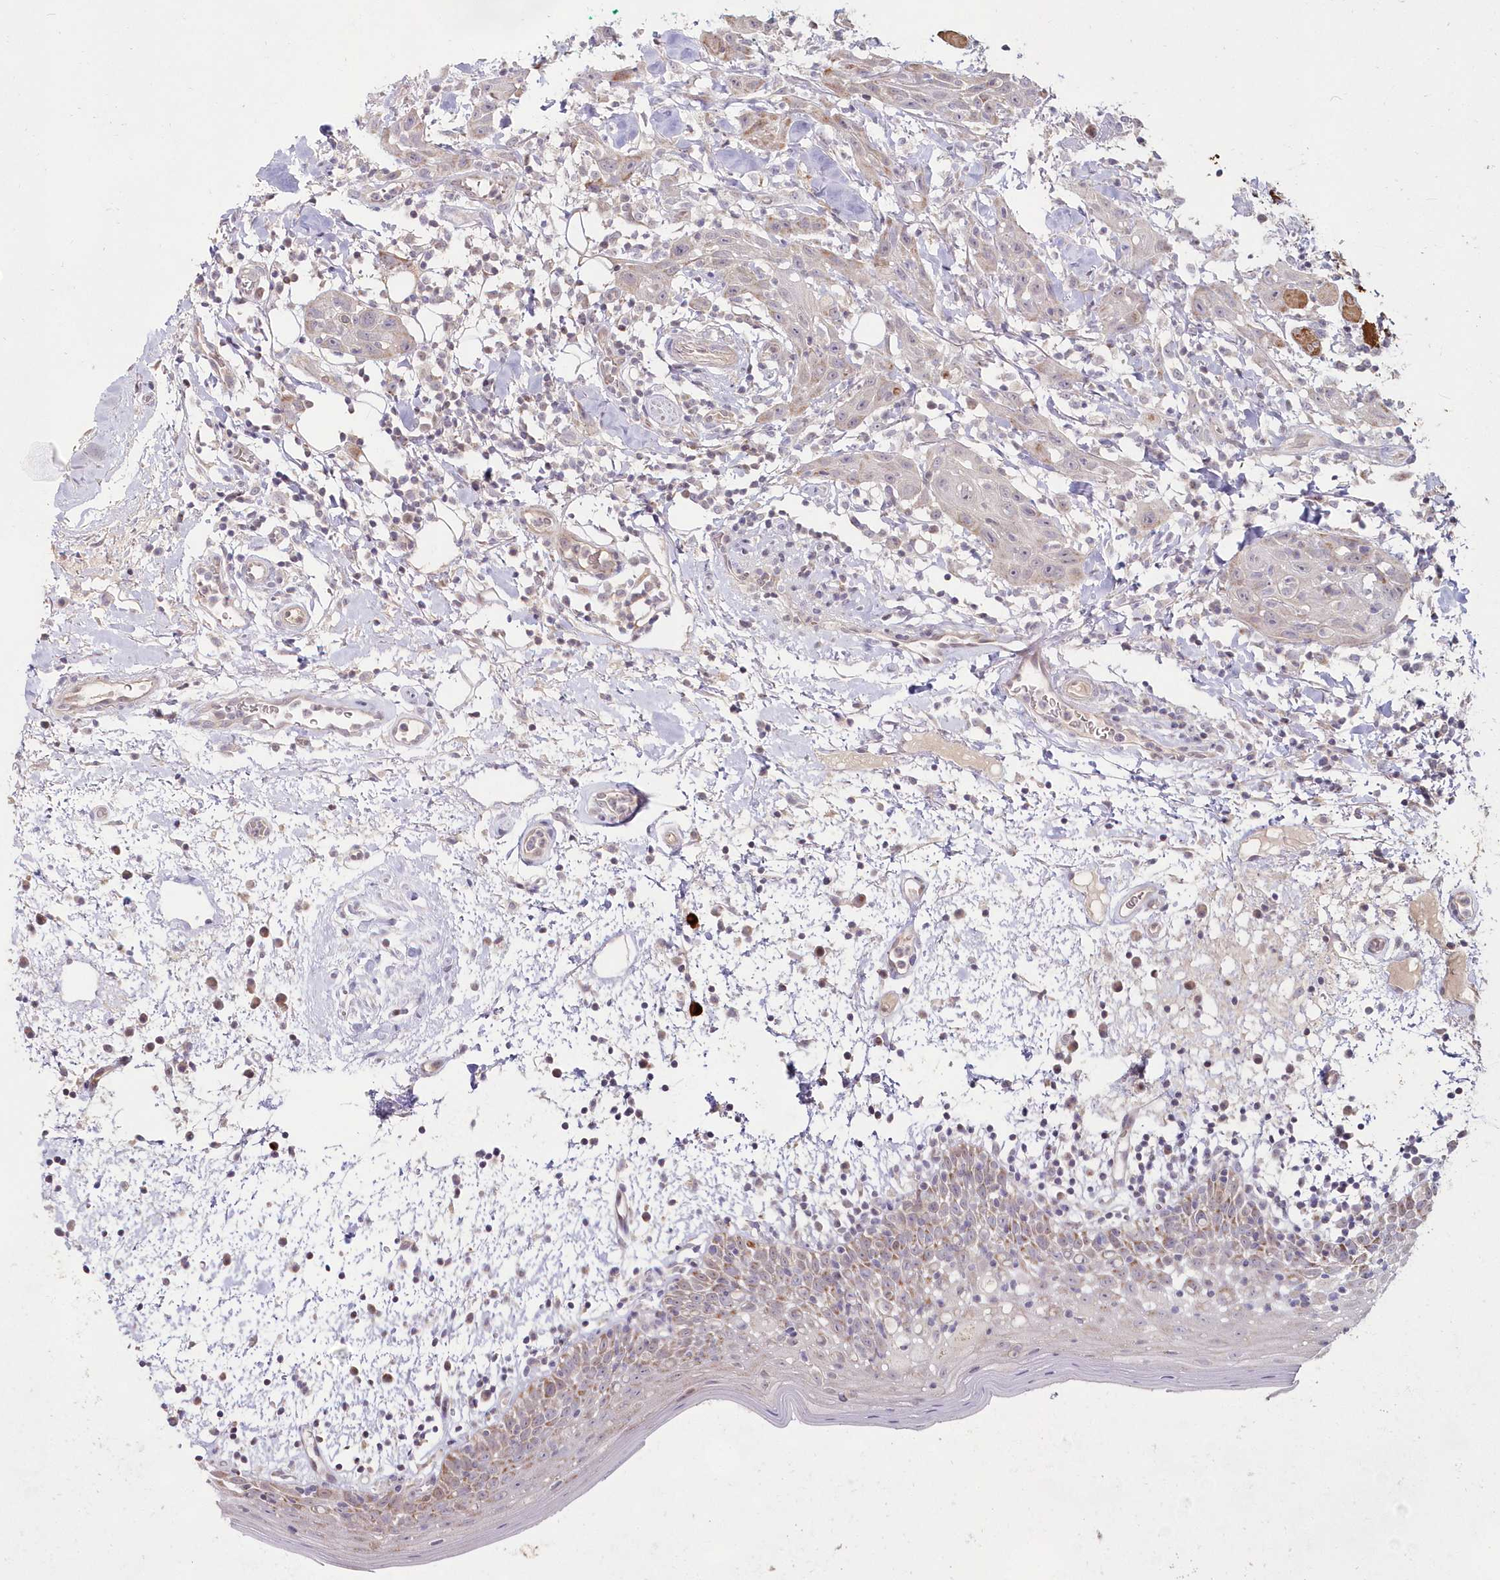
{"staining": {"intensity": "moderate", "quantity": "<25%", "location": "cytoplasmic/membranous"}, "tissue": "oral mucosa", "cell_type": "Squamous epithelial cells", "image_type": "normal", "snomed": [{"axis": "morphology", "description": "Normal tissue, NOS"}, {"axis": "morphology", "description": "Squamous cell carcinoma, NOS"}, {"axis": "topography", "description": "Skeletal muscle"}, {"axis": "topography", "description": "Oral tissue"}], "caption": "A micrograph showing moderate cytoplasmic/membranous staining in approximately <25% of squamous epithelial cells in normal oral mucosa, as visualized by brown immunohistochemical staining.", "gene": "IMPA1", "patient": {"sex": "male", "age": 71}}